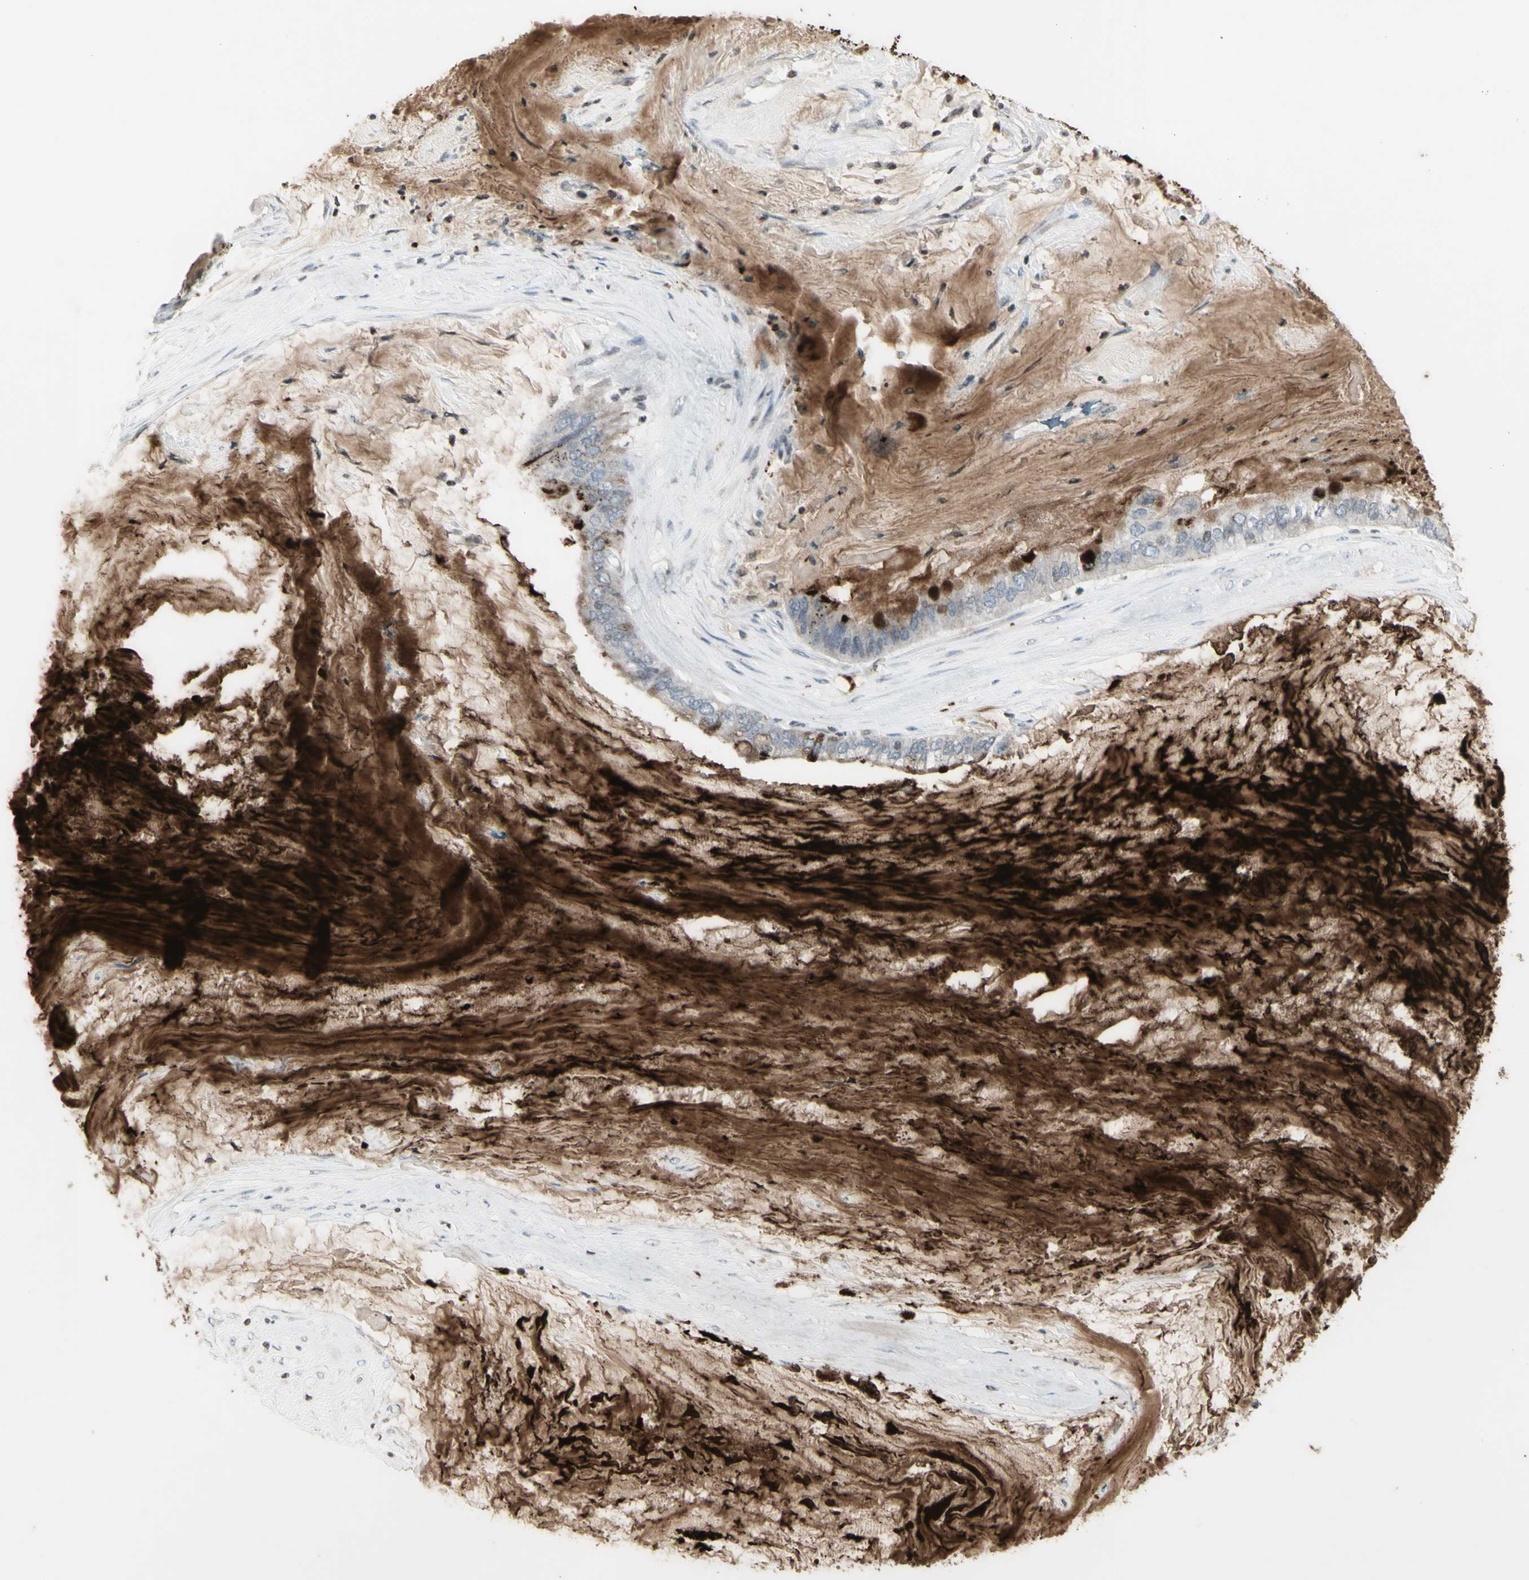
{"staining": {"intensity": "strong", "quantity": "<25%", "location": "cytoplasmic/membranous"}, "tissue": "ovarian cancer", "cell_type": "Tumor cells", "image_type": "cancer", "snomed": [{"axis": "morphology", "description": "Cystadenocarcinoma, mucinous, NOS"}, {"axis": "topography", "description": "Ovary"}], "caption": "Protein expression analysis of human ovarian cancer (mucinous cystadenocarcinoma) reveals strong cytoplasmic/membranous staining in approximately <25% of tumor cells.", "gene": "MUC5AC", "patient": {"sex": "female", "age": 80}}